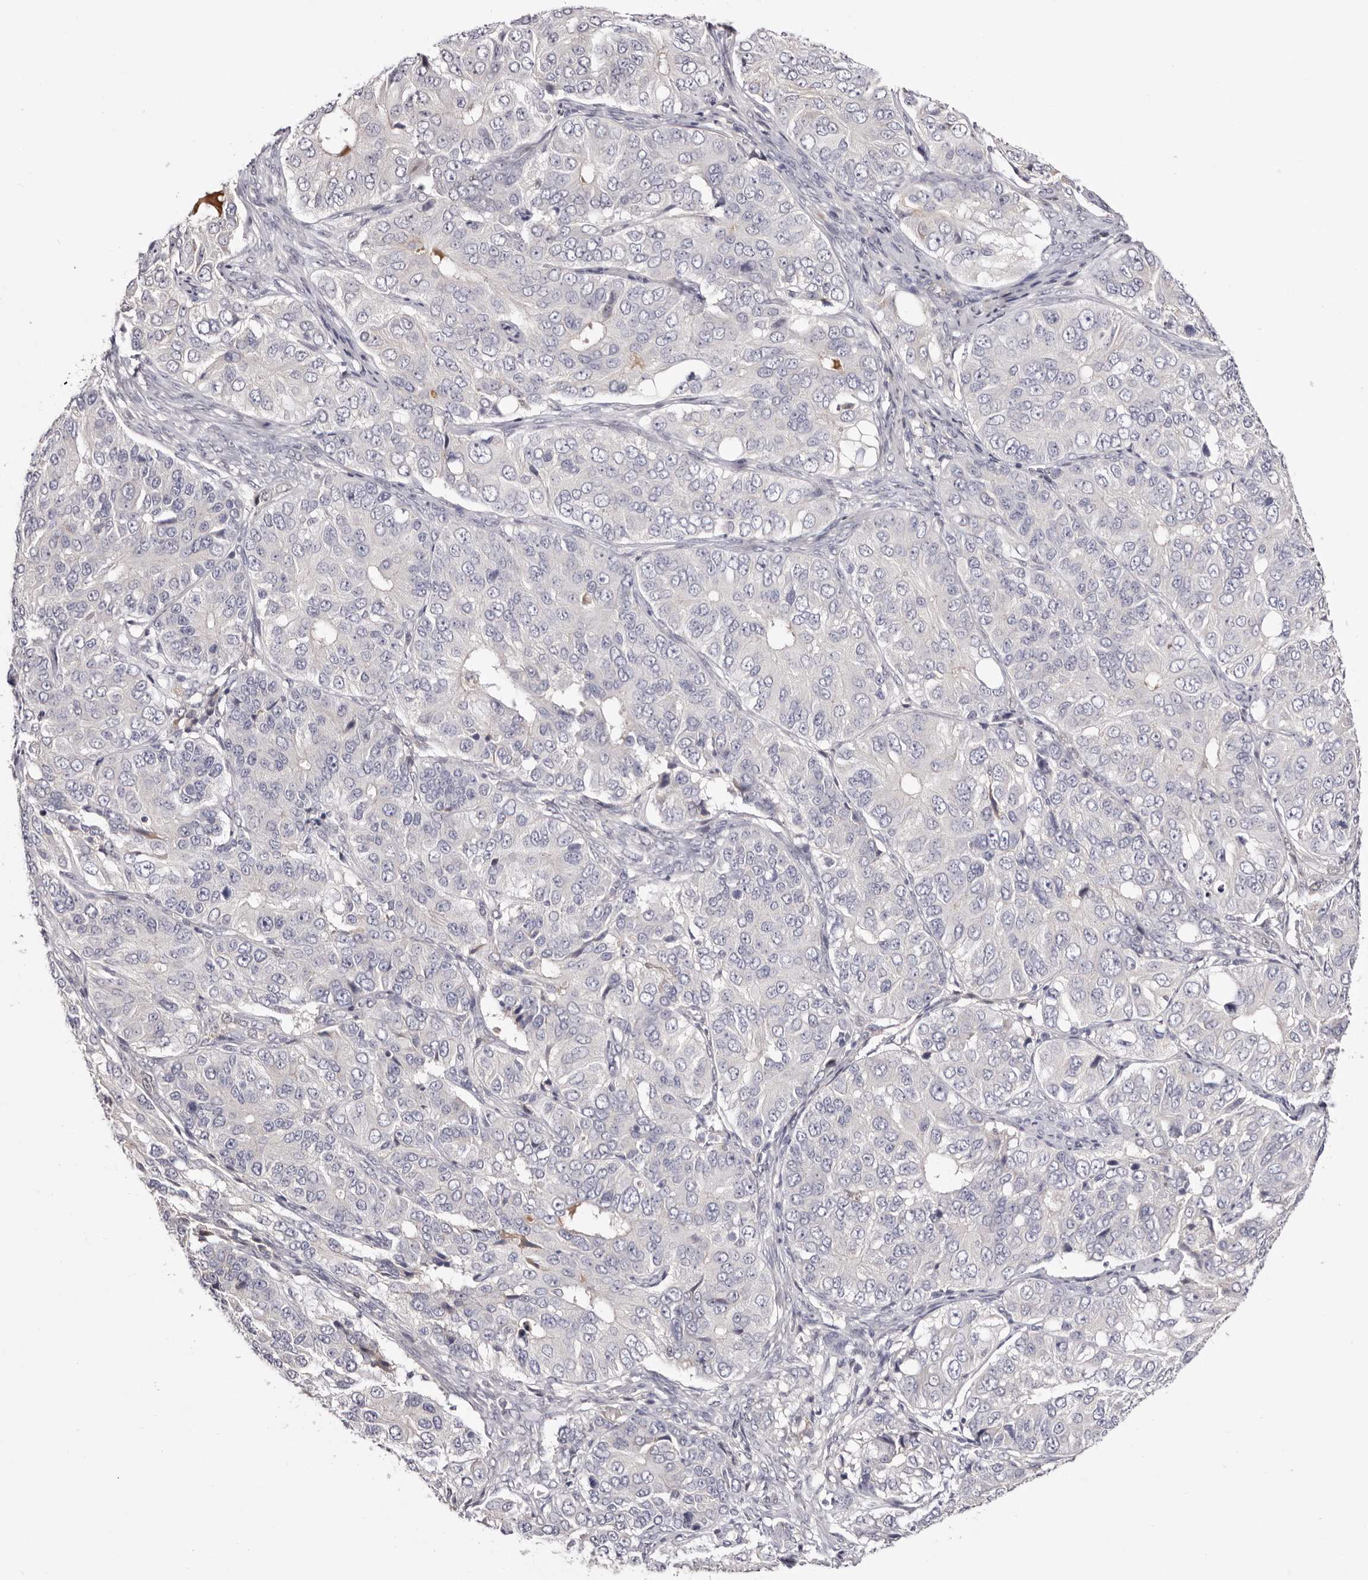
{"staining": {"intensity": "negative", "quantity": "none", "location": "none"}, "tissue": "ovarian cancer", "cell_type": "Tumor cells", "image_type": "cancer", "snomed": [{"axis": "morphology", "description": "Carcinoma, endometroid"}, {"axis": "topography", "description": "Ovary"}], "caption": "Micrograph shows no significant protein expression in tumor cells of ovarian cancer.", "gene": "LMLN", "patient": {"sex": "female", "age": 51}}